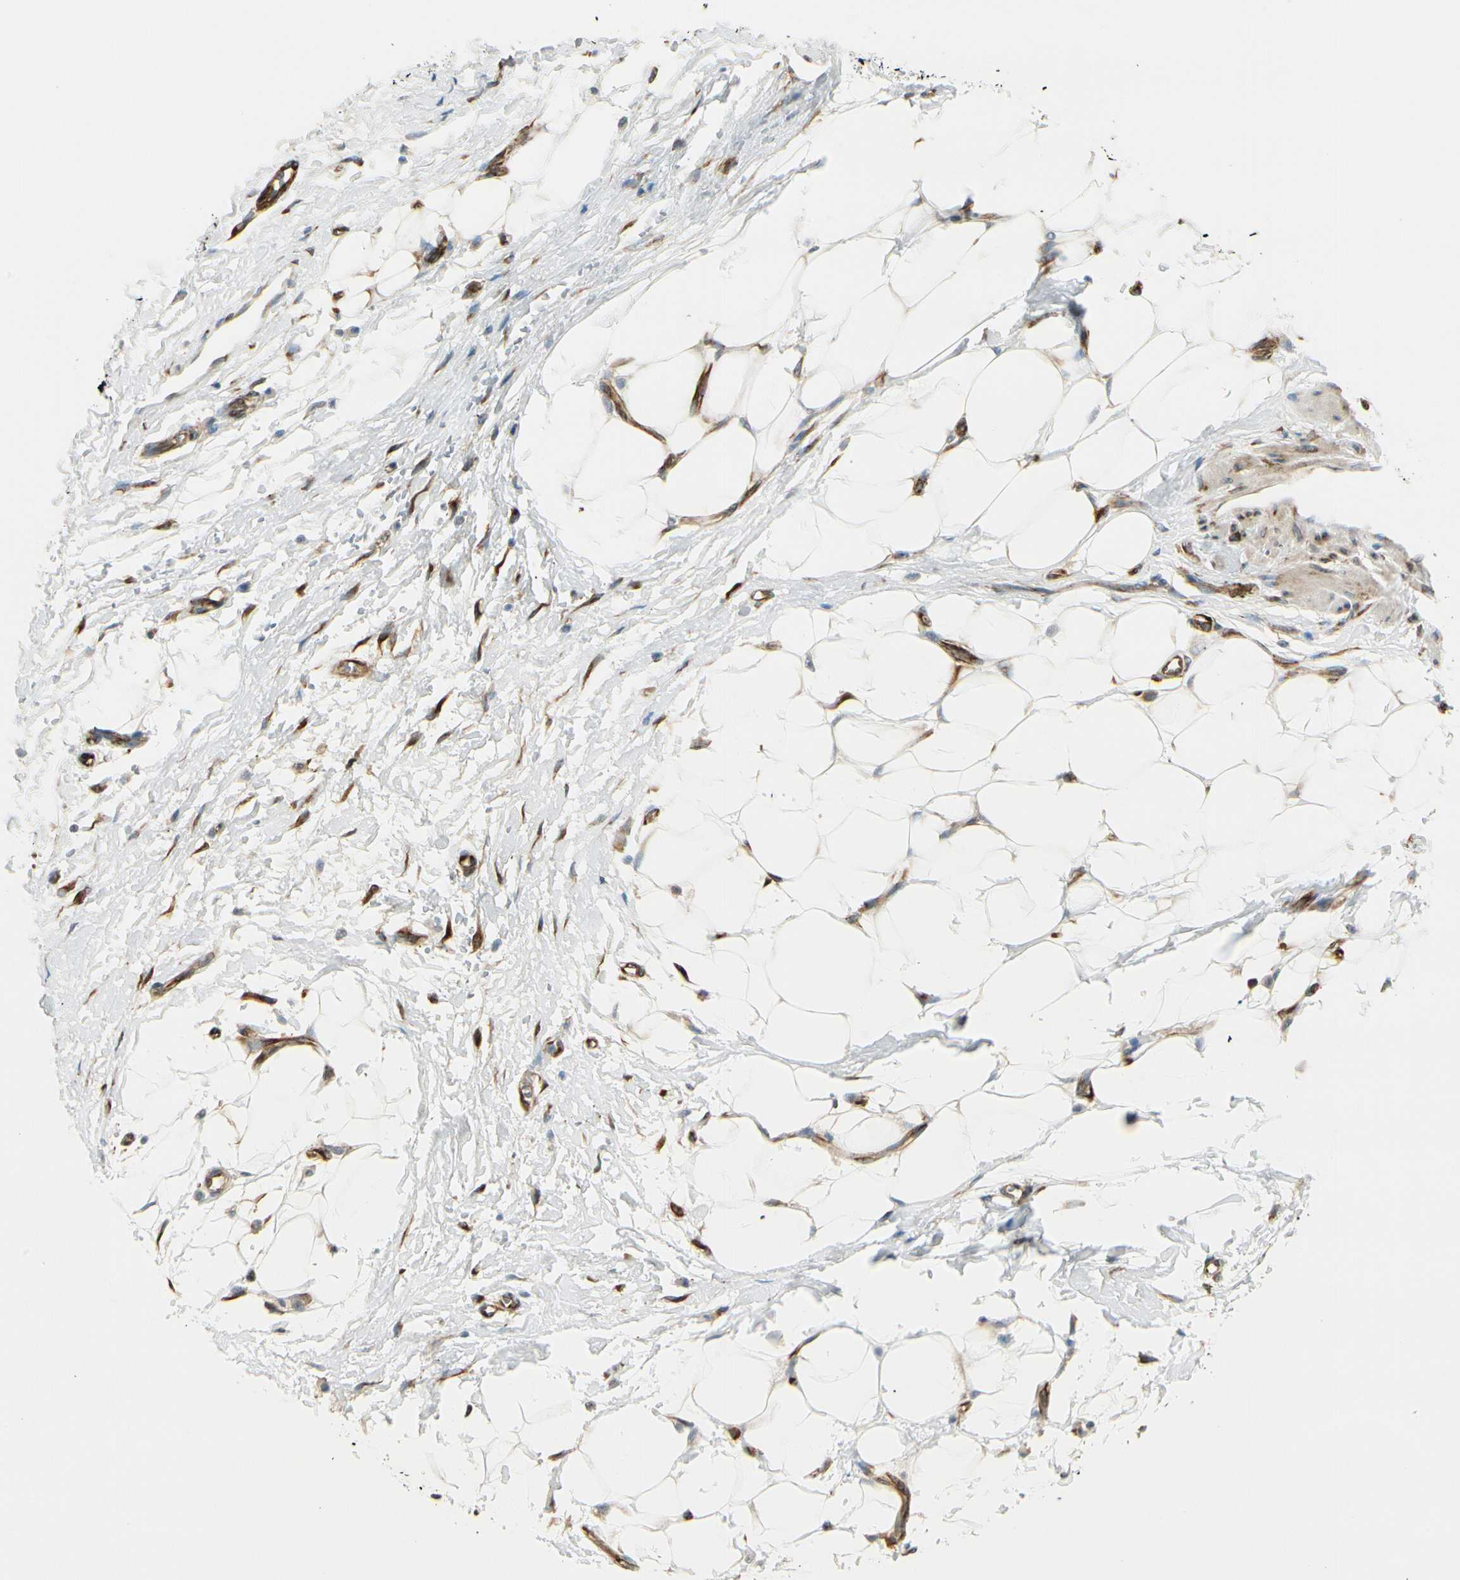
{"staining": {"intensity": "weak", "quantity": ">75%", "location": "cytoplasmic/membranous"}, "tissue": "adipose tissue", "cell_type": "Adipocytes", "image_type": "normal", "snomed": [{"axis": "morphology", "description": "Normal tissue, NOS"}, {"axis": "morphology", "description": "Urothelial carcinoma, High grade"}, {"axis": "topography", "description": "Vascular tissue"}, {"axis": "topography", "description": "Urinary bladder"}], "caption": "IHC staining of normal adipose tissue, which shows low levels of weak cytoplasmic/membranous staining in approximately >75% of adipocytes indicating weak cytoplasmic/membranous protein expression. The staining was performed using DAB (3,3'-diaminobenzidine) (brown) for protein detection and nuclei were counterstained in hematoxylin (blue).", "gene": "FKBP7", "patient": {"sex": "female", "age": 56}}